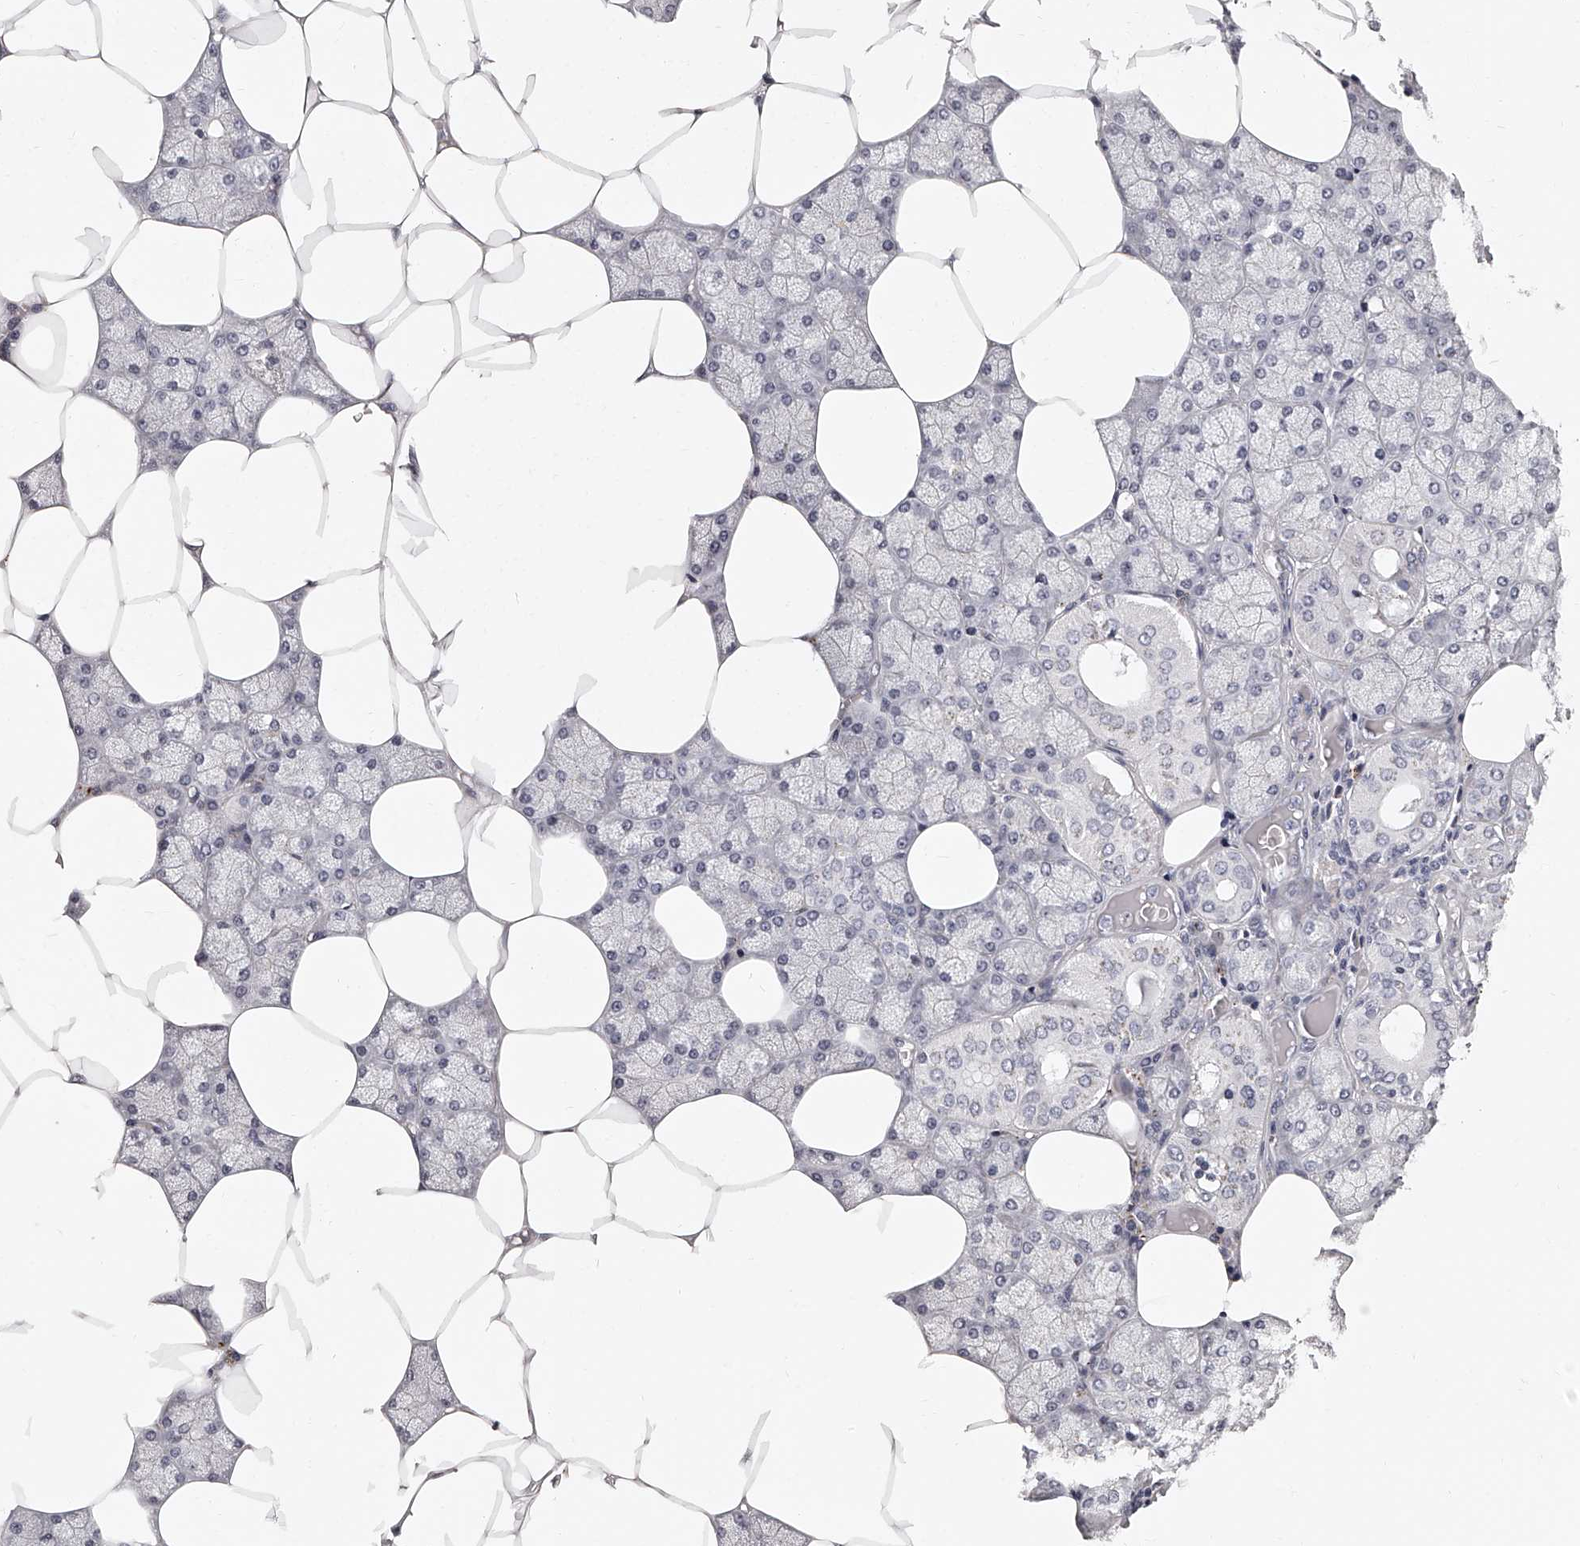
{"staining": {"intensity": "weak", "quantity": "<25%", "location": "cytoplasmic/membranous"}, "tissue": "salivary gland", "cell_type": "Glandular cells", "image_type": "normal", "snomed": [{"axis": "morphology", "description": "Normal tissue, NOS"}, {"axis": "topography", "description": "Salivary gland"}], "caption": "DAB (3,3'-diaminobenzidine) immunohistochemical staining of benign salivary gland displays no significant positivity in glandular cells. The staining is performed using DAB brown chromogen with nuclei counter-stained in using hematoxylin.", "gene": "DMRT1", "patient": {"sex": "male", "age": 62}}